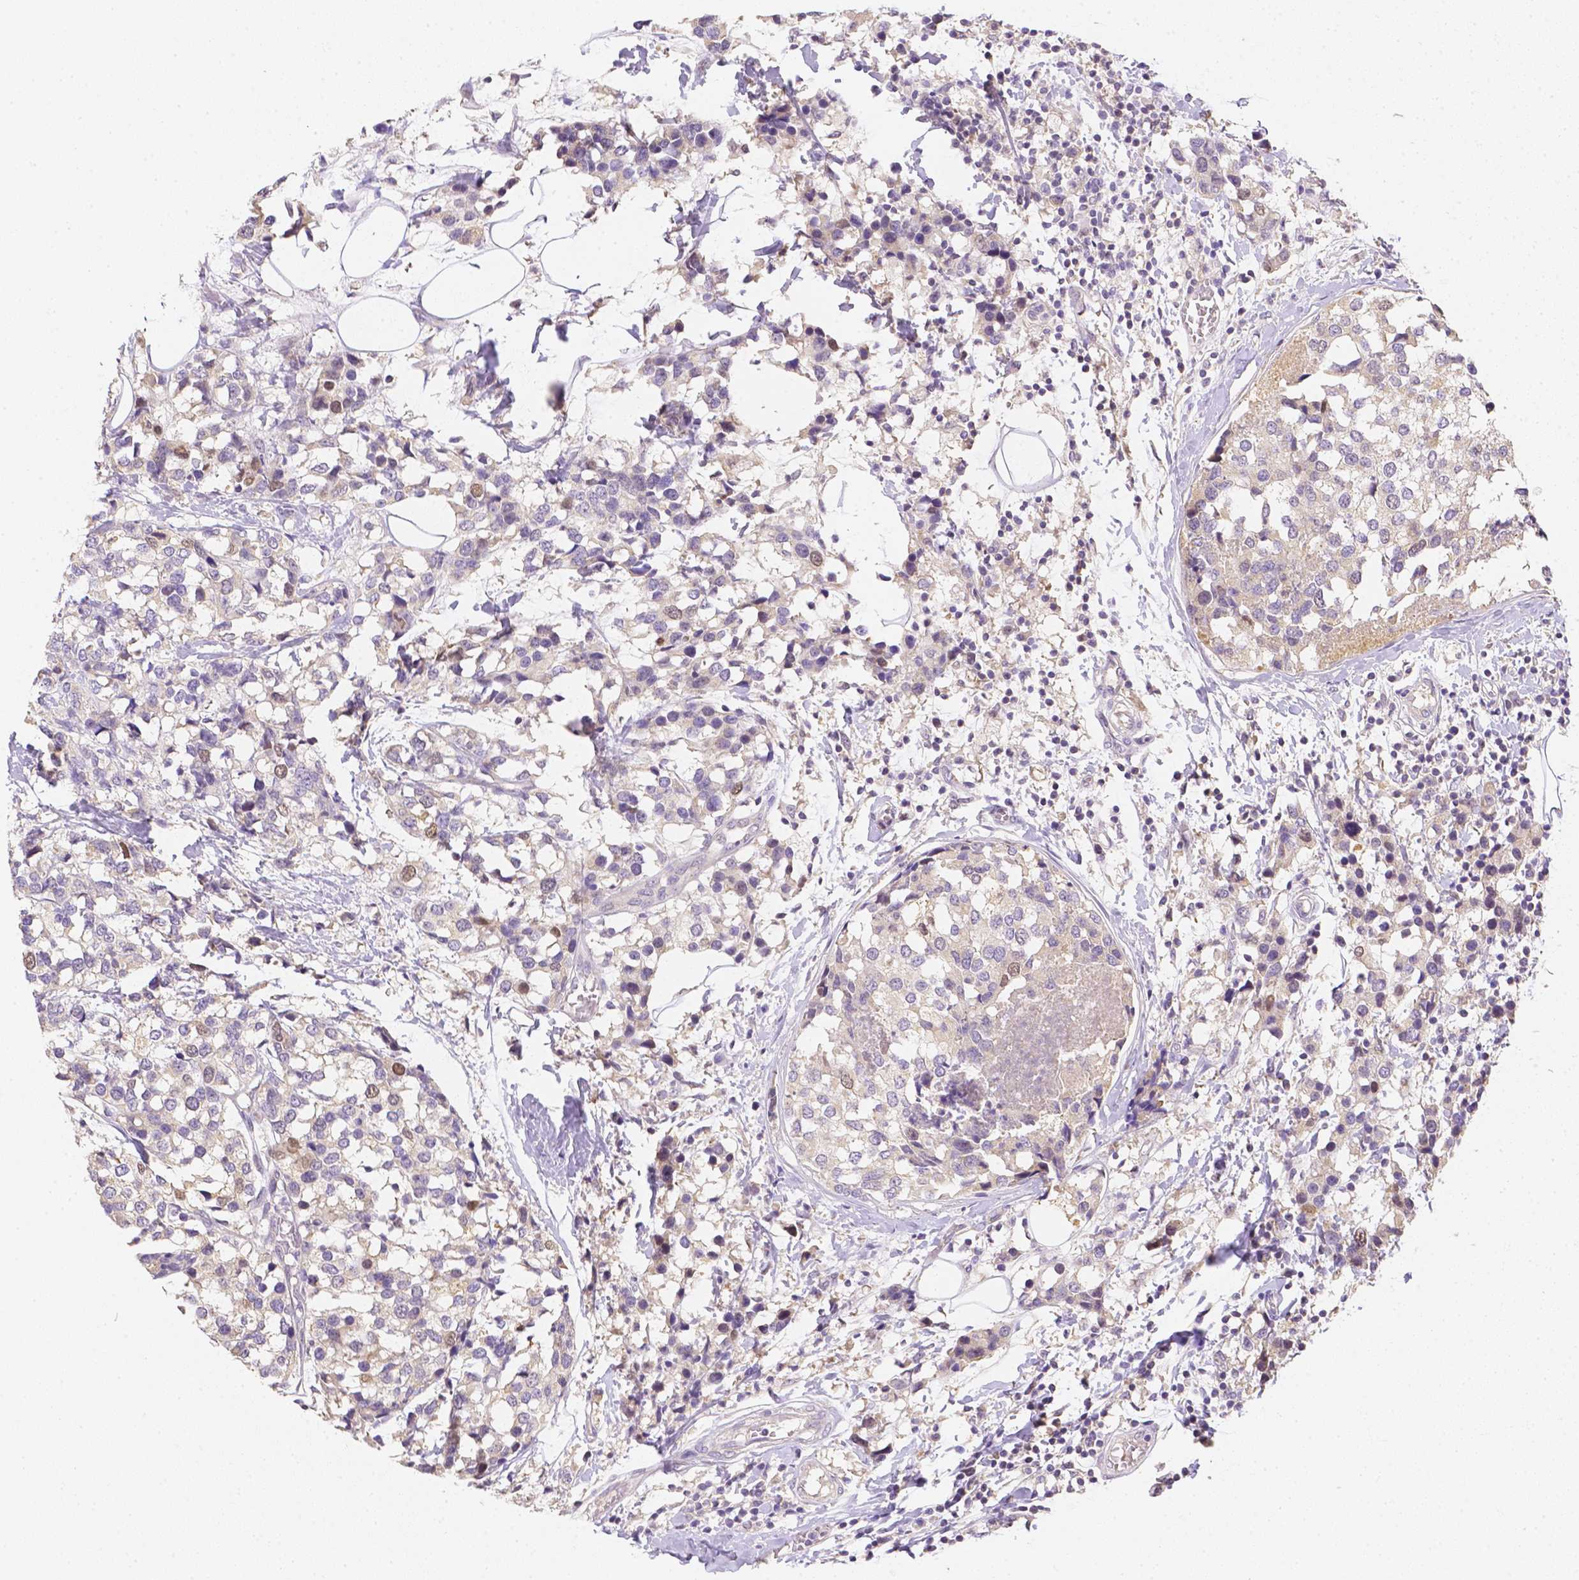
{"staining": {"intensity": "weak", "quantity": "<25%", "location": "nuclear"}, "tissue": "breast cancer", "cell_type": "Tumor cells", "image_type": "cancer", "snomed": [{"axis": "morphology", "description": "Lobular carcinoma"}, {"axis": "topography", "description": "Breast"}], "caption": "Immunohistochemical staining of human breast cancer (lobular carcinoma) reveals no significant positivity in tumor cells.", "gene": "C10orf67", "patient": {"sex": "female", "age": 59}}